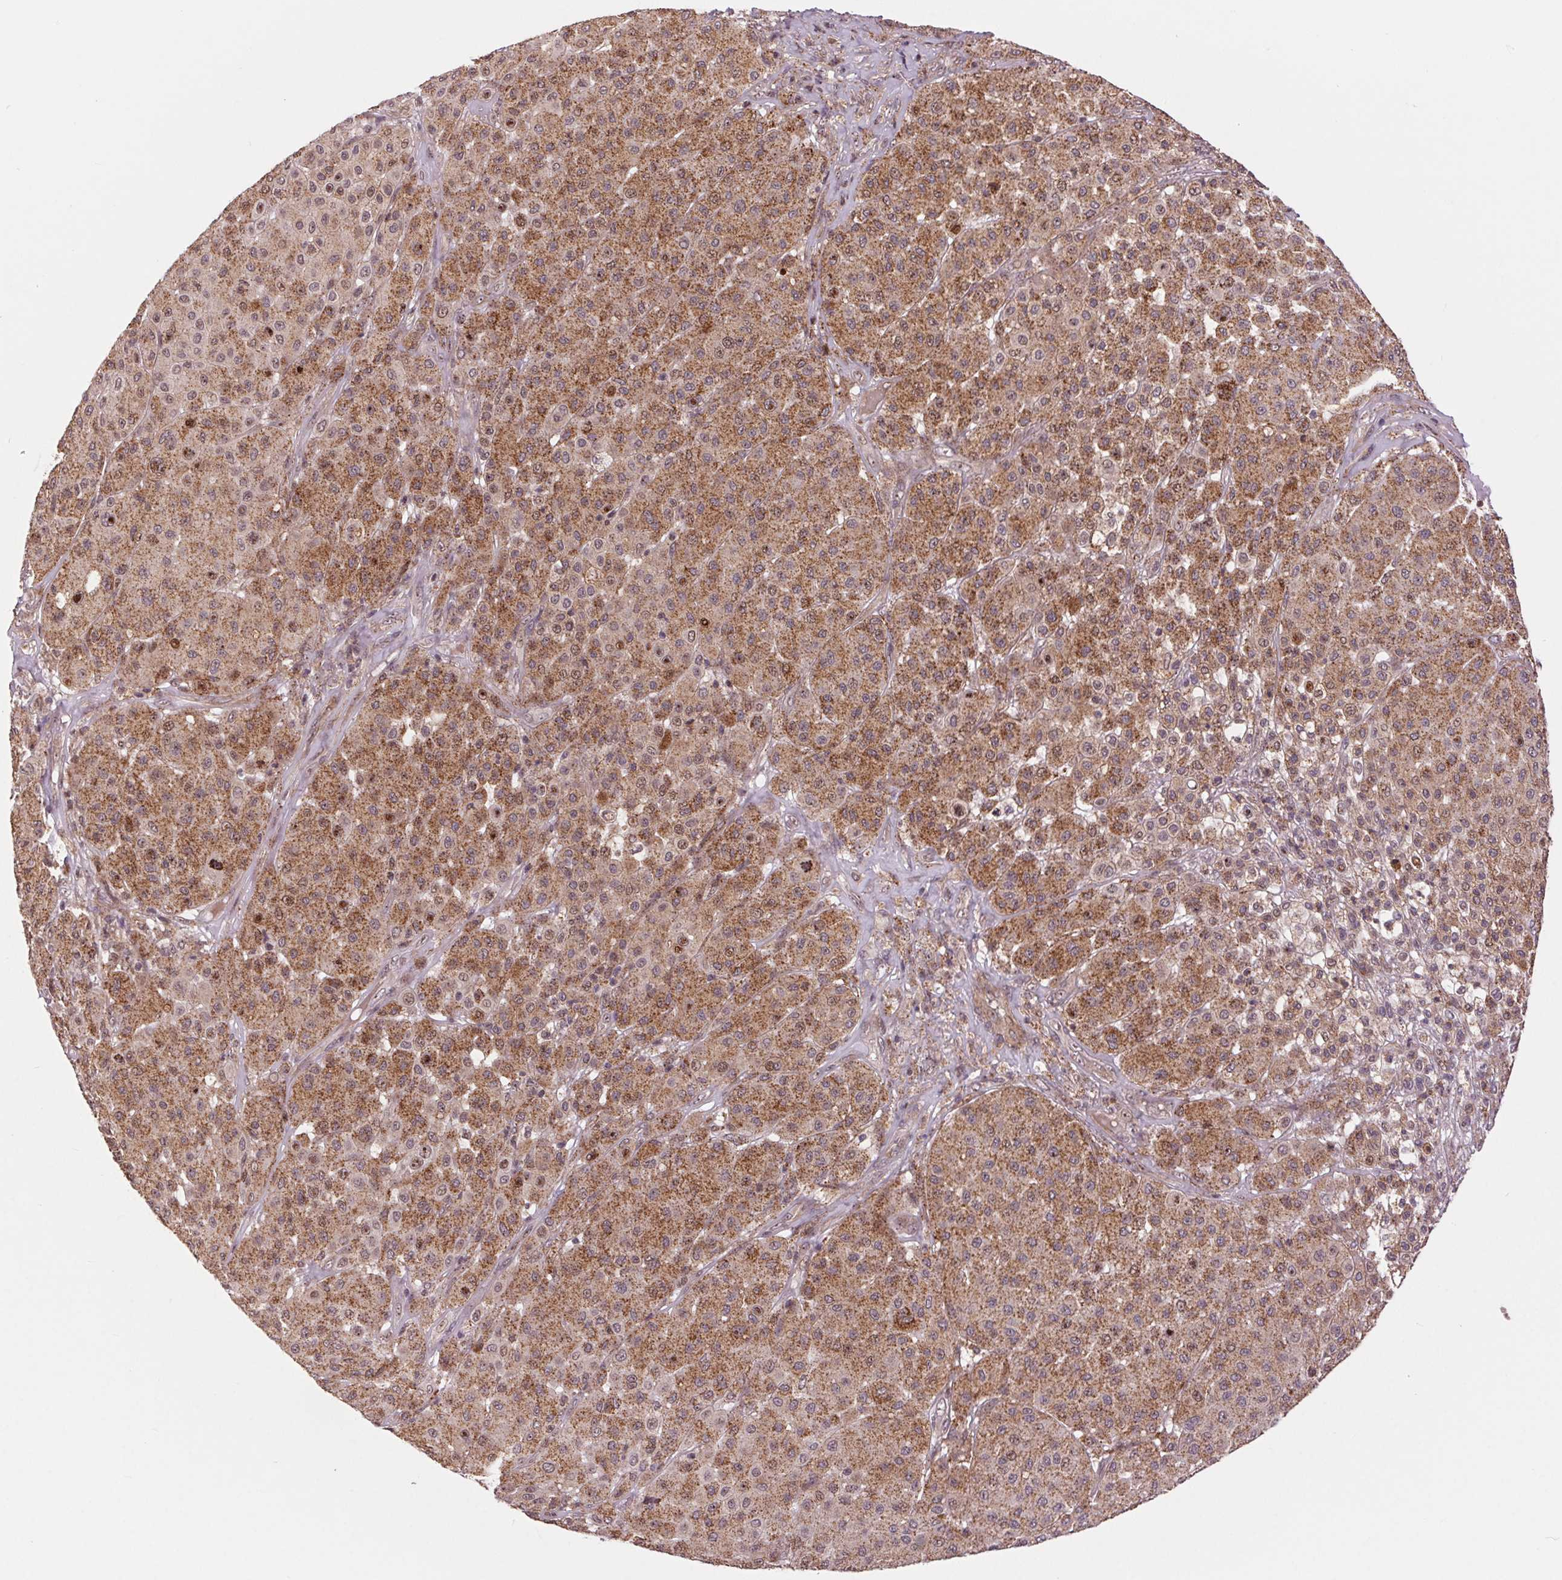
{"staining": {"intensity": "moderate", "quantity": ">75%", "location": "cytoplasmic/membranous"}, "tissue": "melanoma", "cell_type": "Tumor cells", "image_type": "cancer", "snomed": [{"axis": "morphology", "description": "Malignant melanoma, Metastatic site"}, {"axis": "topography", "description": "Smooth muscle"}], "caption": "Immunohistochemistry (IHC) micrograph of neoplastic tissue: human melanoma stained using IHC reveals medium levels of moderate protein expression localized specifically in the cytoplasmic/membranous of tumor cells, appearing as a cytoplasmic/membranous brown color.", "gene": "CHMP4B", "patient": {"sex": "male", "age": 41}}